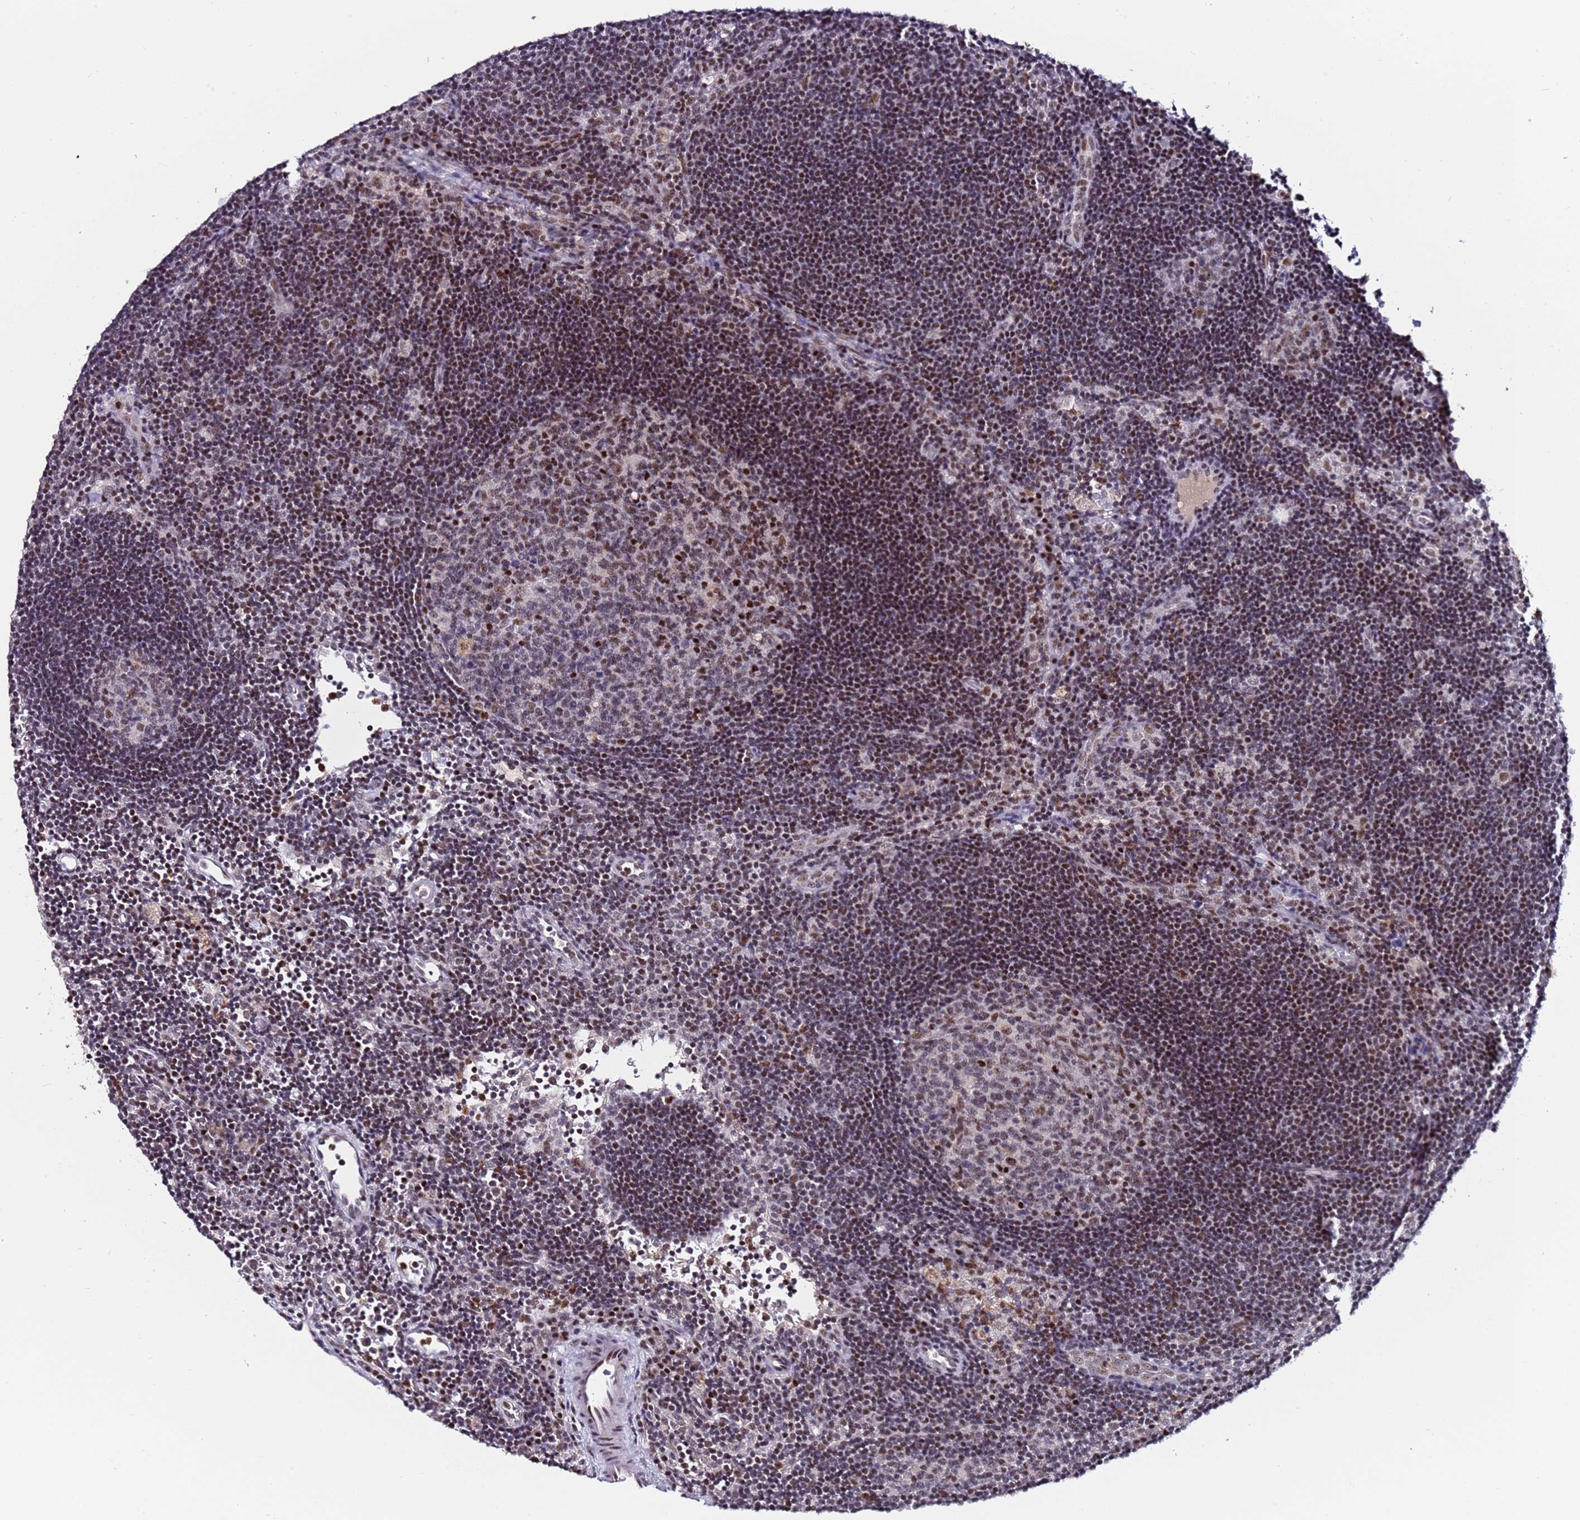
{"staining": {"intensity": "moderate", "quantity": "25%-75%", "location": "nuclear"}, "tissue": "lymph node", "cell_type": "Germinal center cells", "image_type": "normal", "snomed": [{"axis": "morphology", "description": "Normal tissue, NOS"}, {"axis": "topography", "description": "Lymph node"}], "caption": "Immunohistochemistry of unremarkable lymph node reveals medium levels of moderate nuclear expression in approximately 25%-75% of germinal center cells.", "gene": "FCF1", "patient": {"sex": "male", "age": 62}}